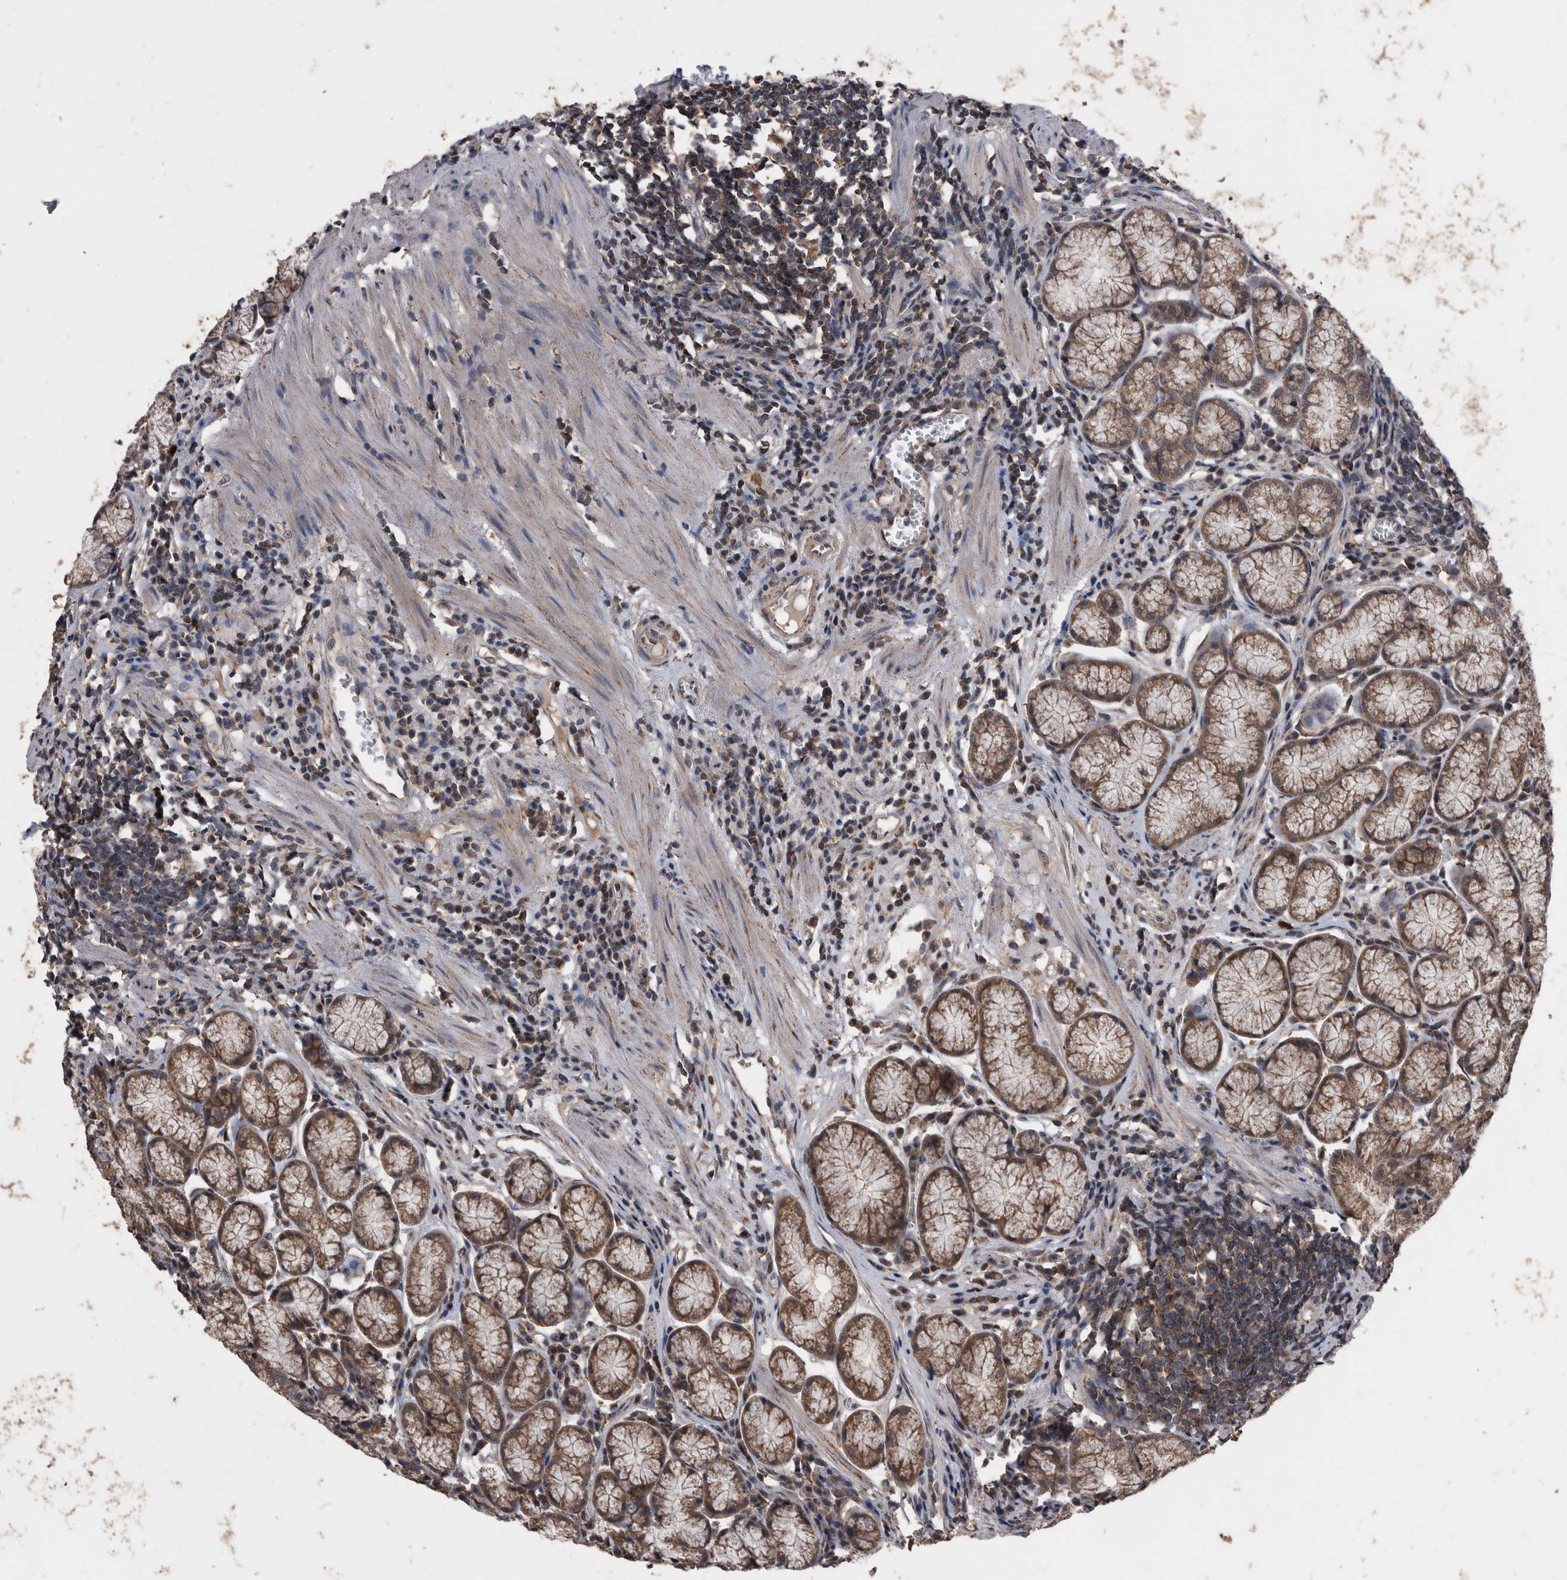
{"staining": {"intensity": "strong", "quantity": "25%-75%", "location": "cytoplasmic/membranous"}, "tissue": "stomach", "cell_type": "Glandular cells", "image_type": "normal", "snomed": [{"axis": "morphology", "description": "Normal tissue, NOS"}, {"axis": "topography", "description": "Stomach"}], "caption": "An immunohistochemistry (IHC) image of unremarkable tissue is shown. Protein staining in brown shows strong cytoplasmic/membranous positivity in stomach within glandular cells.", "gene": "NRBP1", "patient": {"sex": "male", "age": 55}}